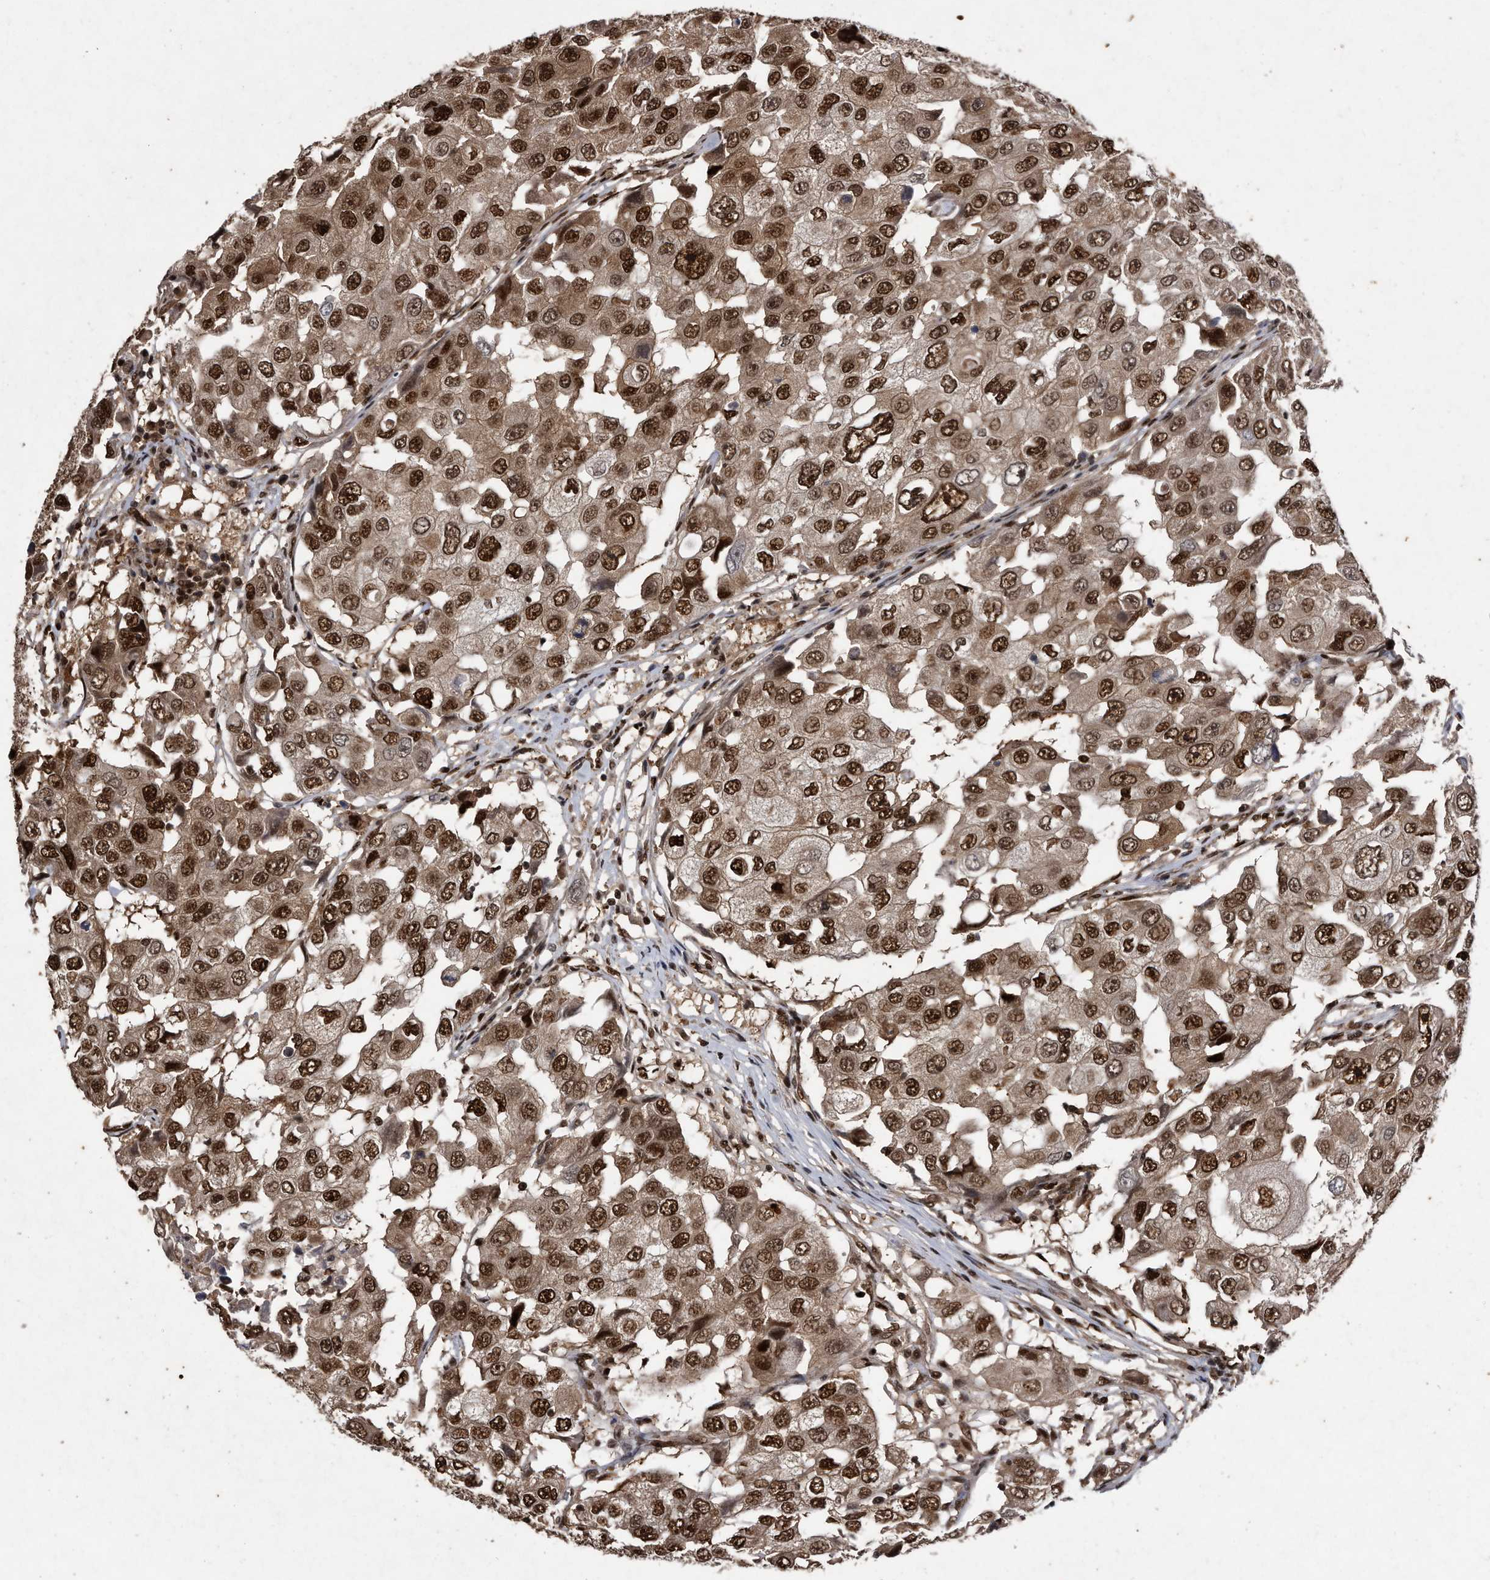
{"staining": {"intensity": "strong", "quantity": ">75%", "location": "cytoplasmic/membranous,nuclear"}, "tissue": "breast cancer", "cell_type": "Tumor cells", "image_type": "cancer", "snomed": [{"axis": "morphology", "description": "Duct carcinoma"}, {"axis": "topography", "description": "Breast"}], "caption": "A high amount of strong cytoplasmic/membranous and nuclear expression is present in about >75% of tumor cells in breast cancer (infiltrating ductal carcinoma) tissue.", "gene": "RAD23B", "patient": {"sex": "female", "age": 27}}